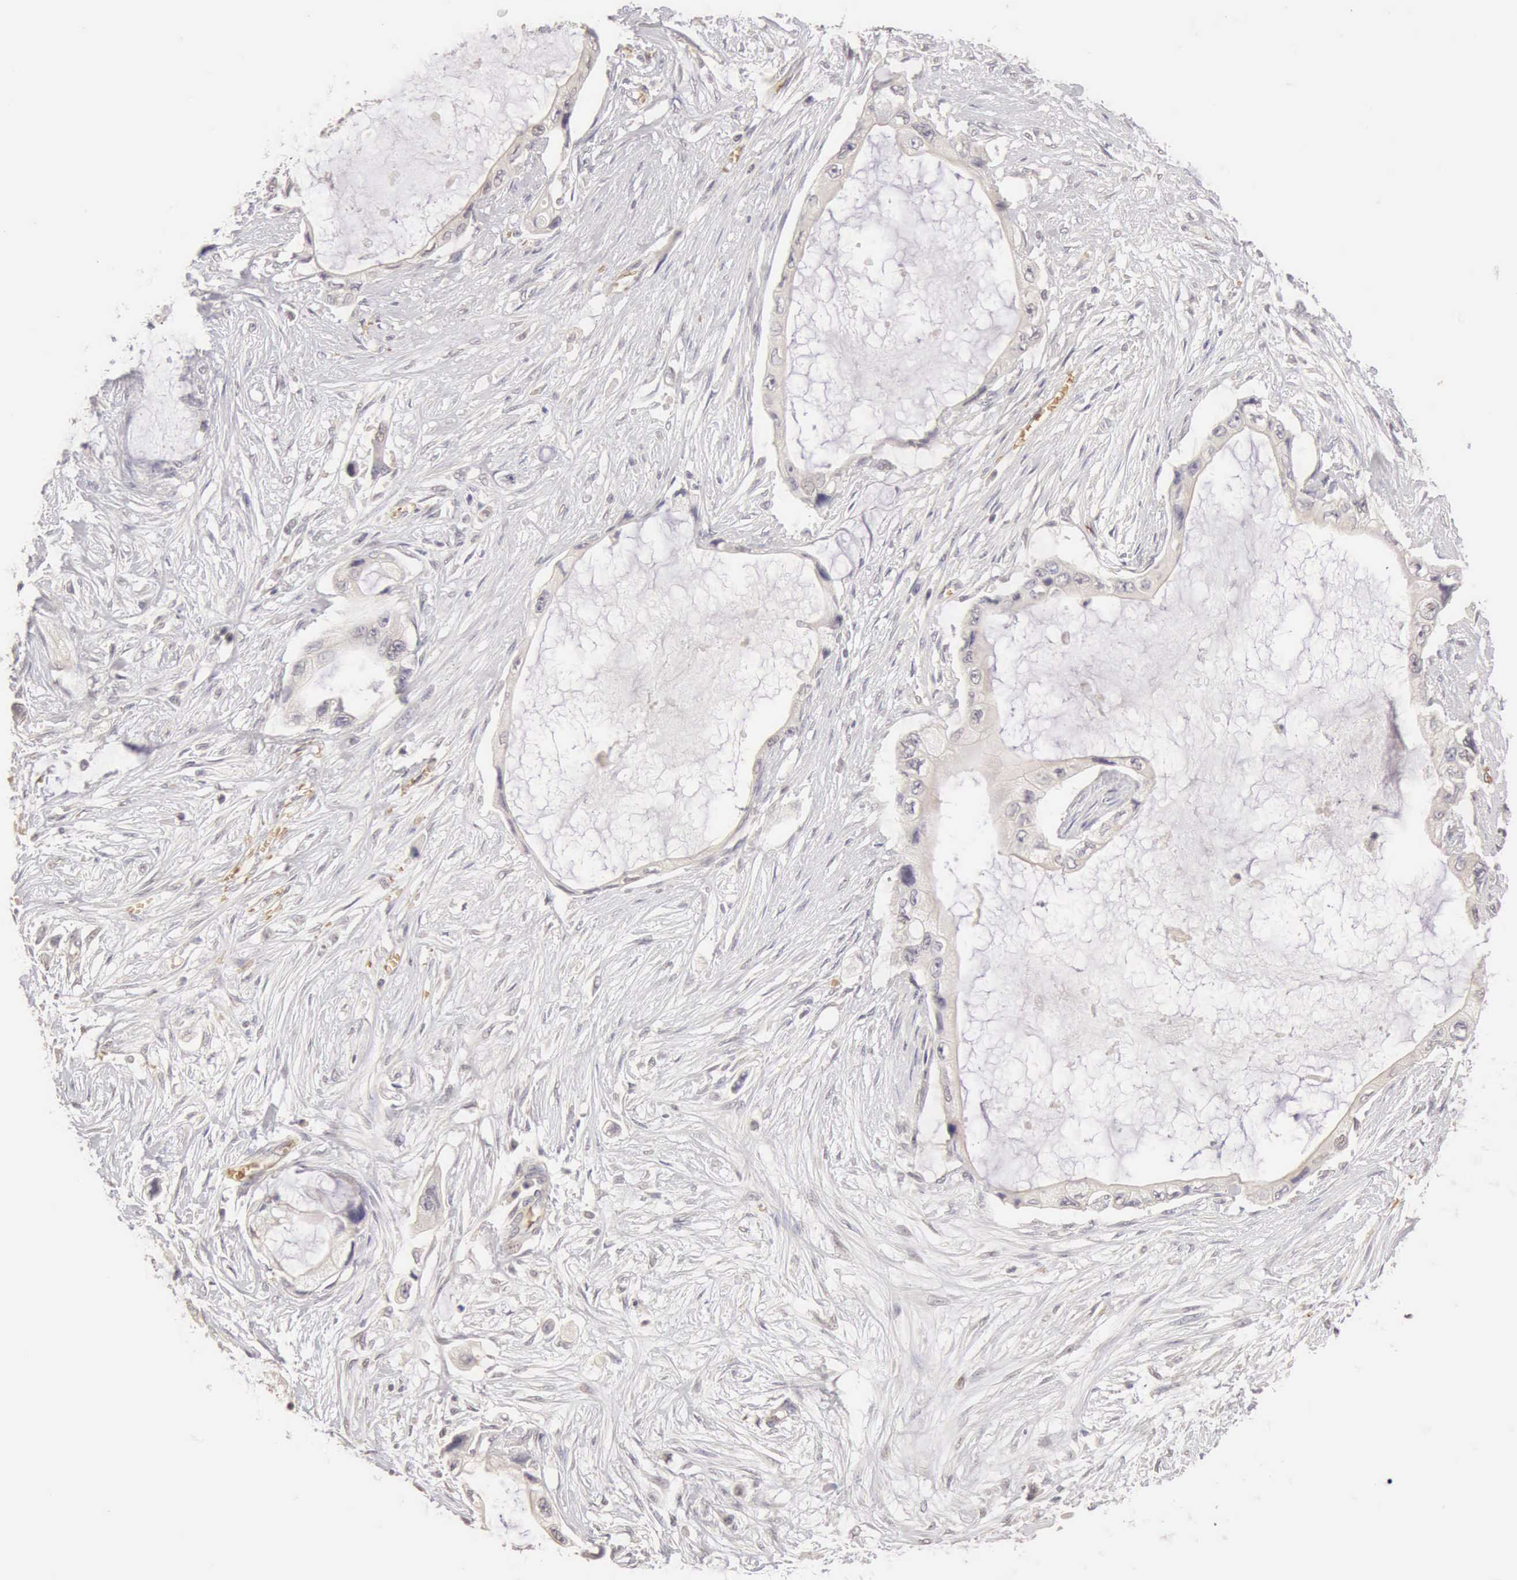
{"staining": {"intensity": "negative", "quantity": "none", "location": "none"}, "tissue": "pancreatic cancer", "cell_type": "Tumor cells", "image_type": "cancer", "snomed": [{"axis": "morphology", "description": "Adenocarcinoma, NOS"}, {"axis": "topography", "description": "Pancreas"}, {"axis": "topography", "description": "Stomach, upper"}], "caption": "Immunohistochemical staining of pancreatic cancer (adenocarcinoma) demonstrates no significant staining in tumor cells. The staining is performed using DAB brown chromogen with nuclei counter-stained in using hematoxylin.", "gene": "CFI", "patient": {"sex": "male", "age": 77}}